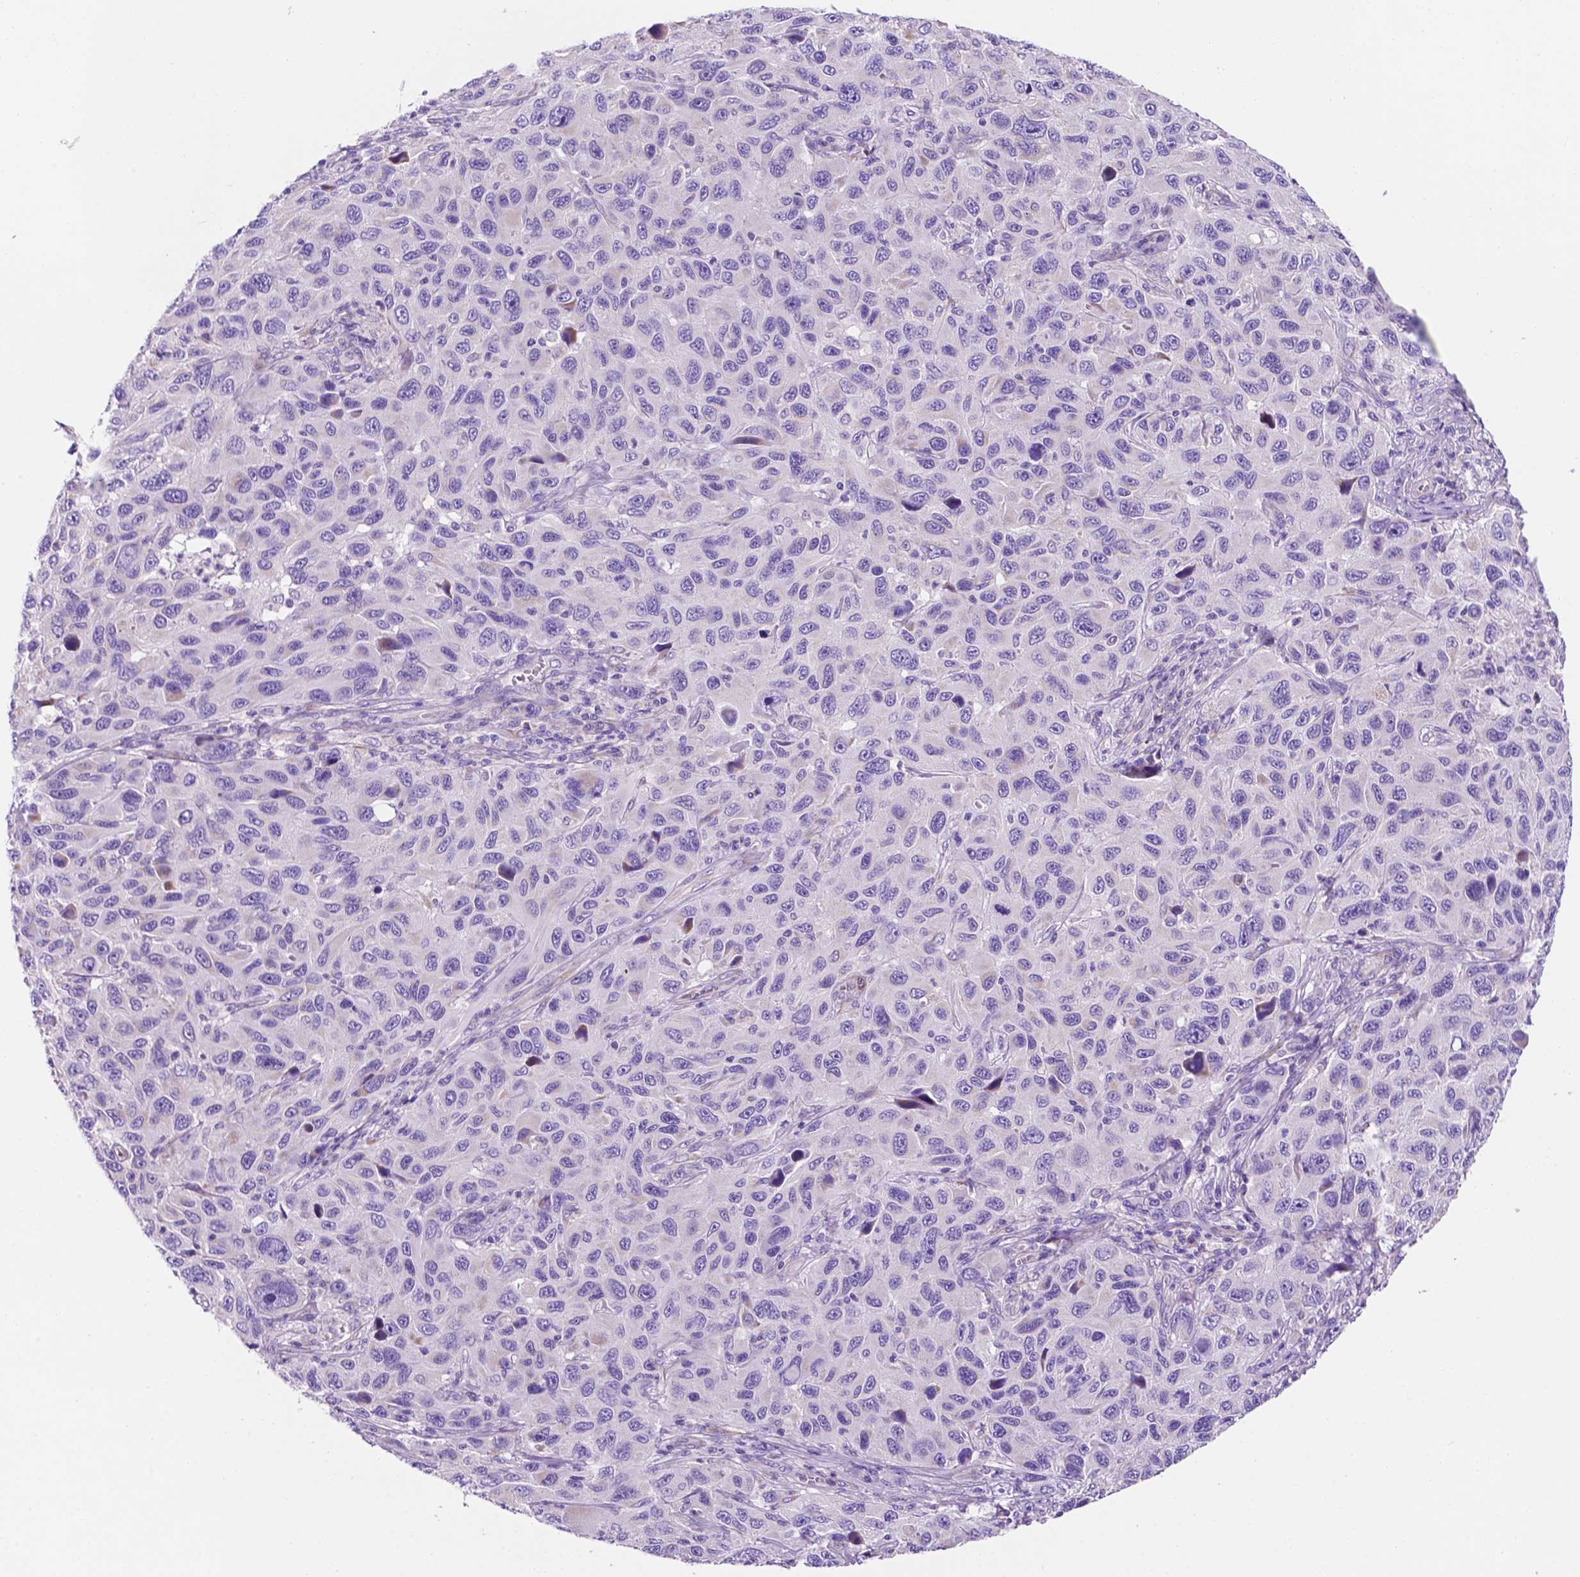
{"staining": {"intensity": "negative", "quantity": "none", "location": "none"}, "tissue": "melanoma", "cell_type": "Tumor cells", "image_type": "cancer", "snomed": [{"axis": "morphology", "description": "Malignant melanoma, NOS"}, {"axis": "topography", "description": "Skin"}], "caption": "Immunohistochemistry (IHC) of malignant melanoma reveals no staining in tumor cells.", "gene": "CEACAM7", "patient": {"sex": "male", "age": 53}}